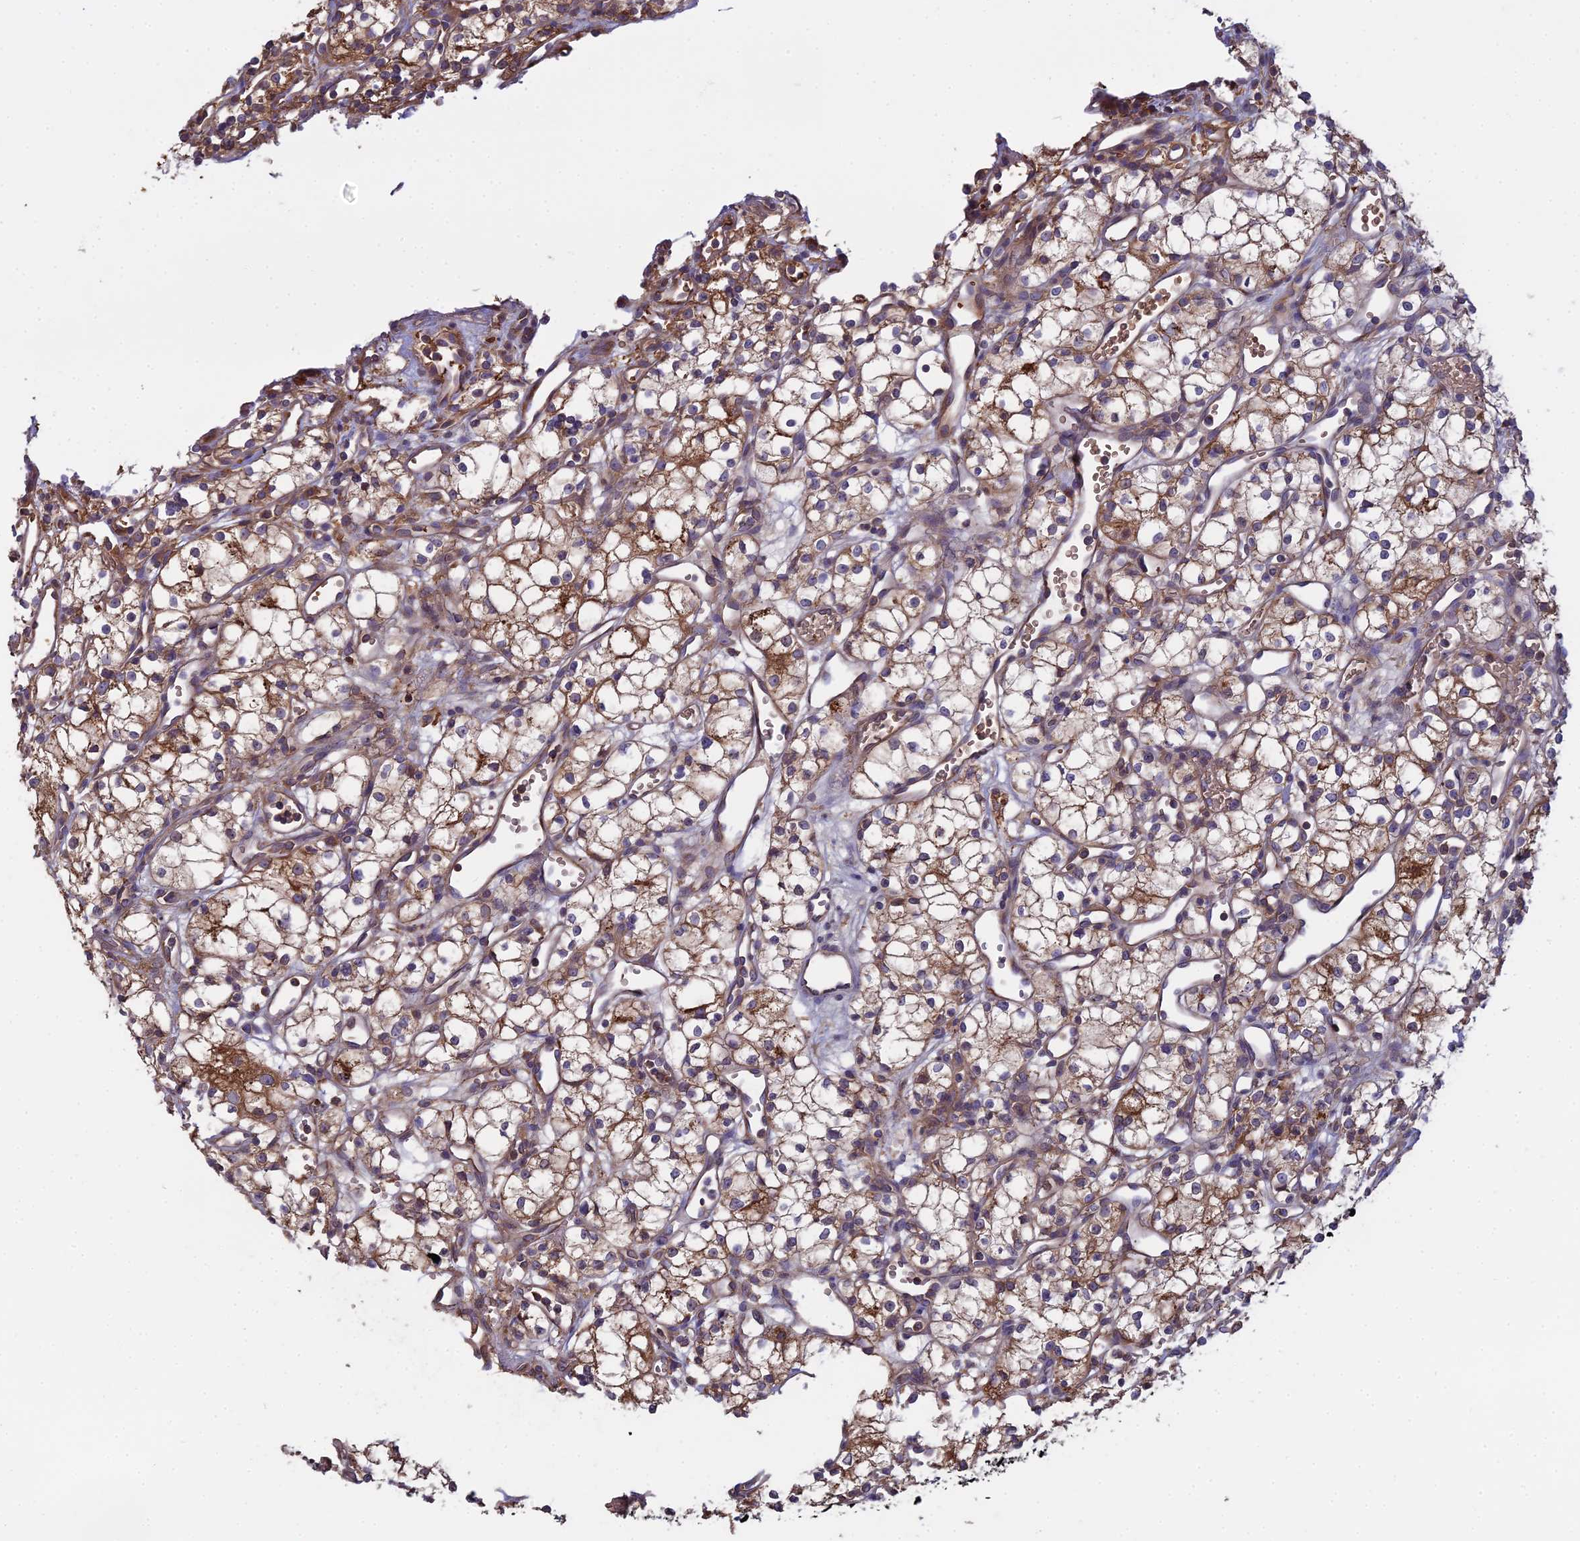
{"staining": {"intensity": "moderate", "quantity": ">75%", "location": "cytoplasmic/membranous"}, "tissue": "renal cancer", "cell_type": "Tumor cells", "image_type": "cancer", "snomed": [{"axis": "morphology", "description": "Adenocarcinoma, NOS"}, {"axis": "topography", "description": "Kidney"}], "caption": "DAB (3,3'-diaminobenzidine) immunohistochemical staining of human renal cancer (adenocarcinoma) shows moderate cytoplasmic/membranous protein expression in approximately >75% of tumor cells.", "gene": "GALR2", "patient": {"sex": "male", "age": 59}}